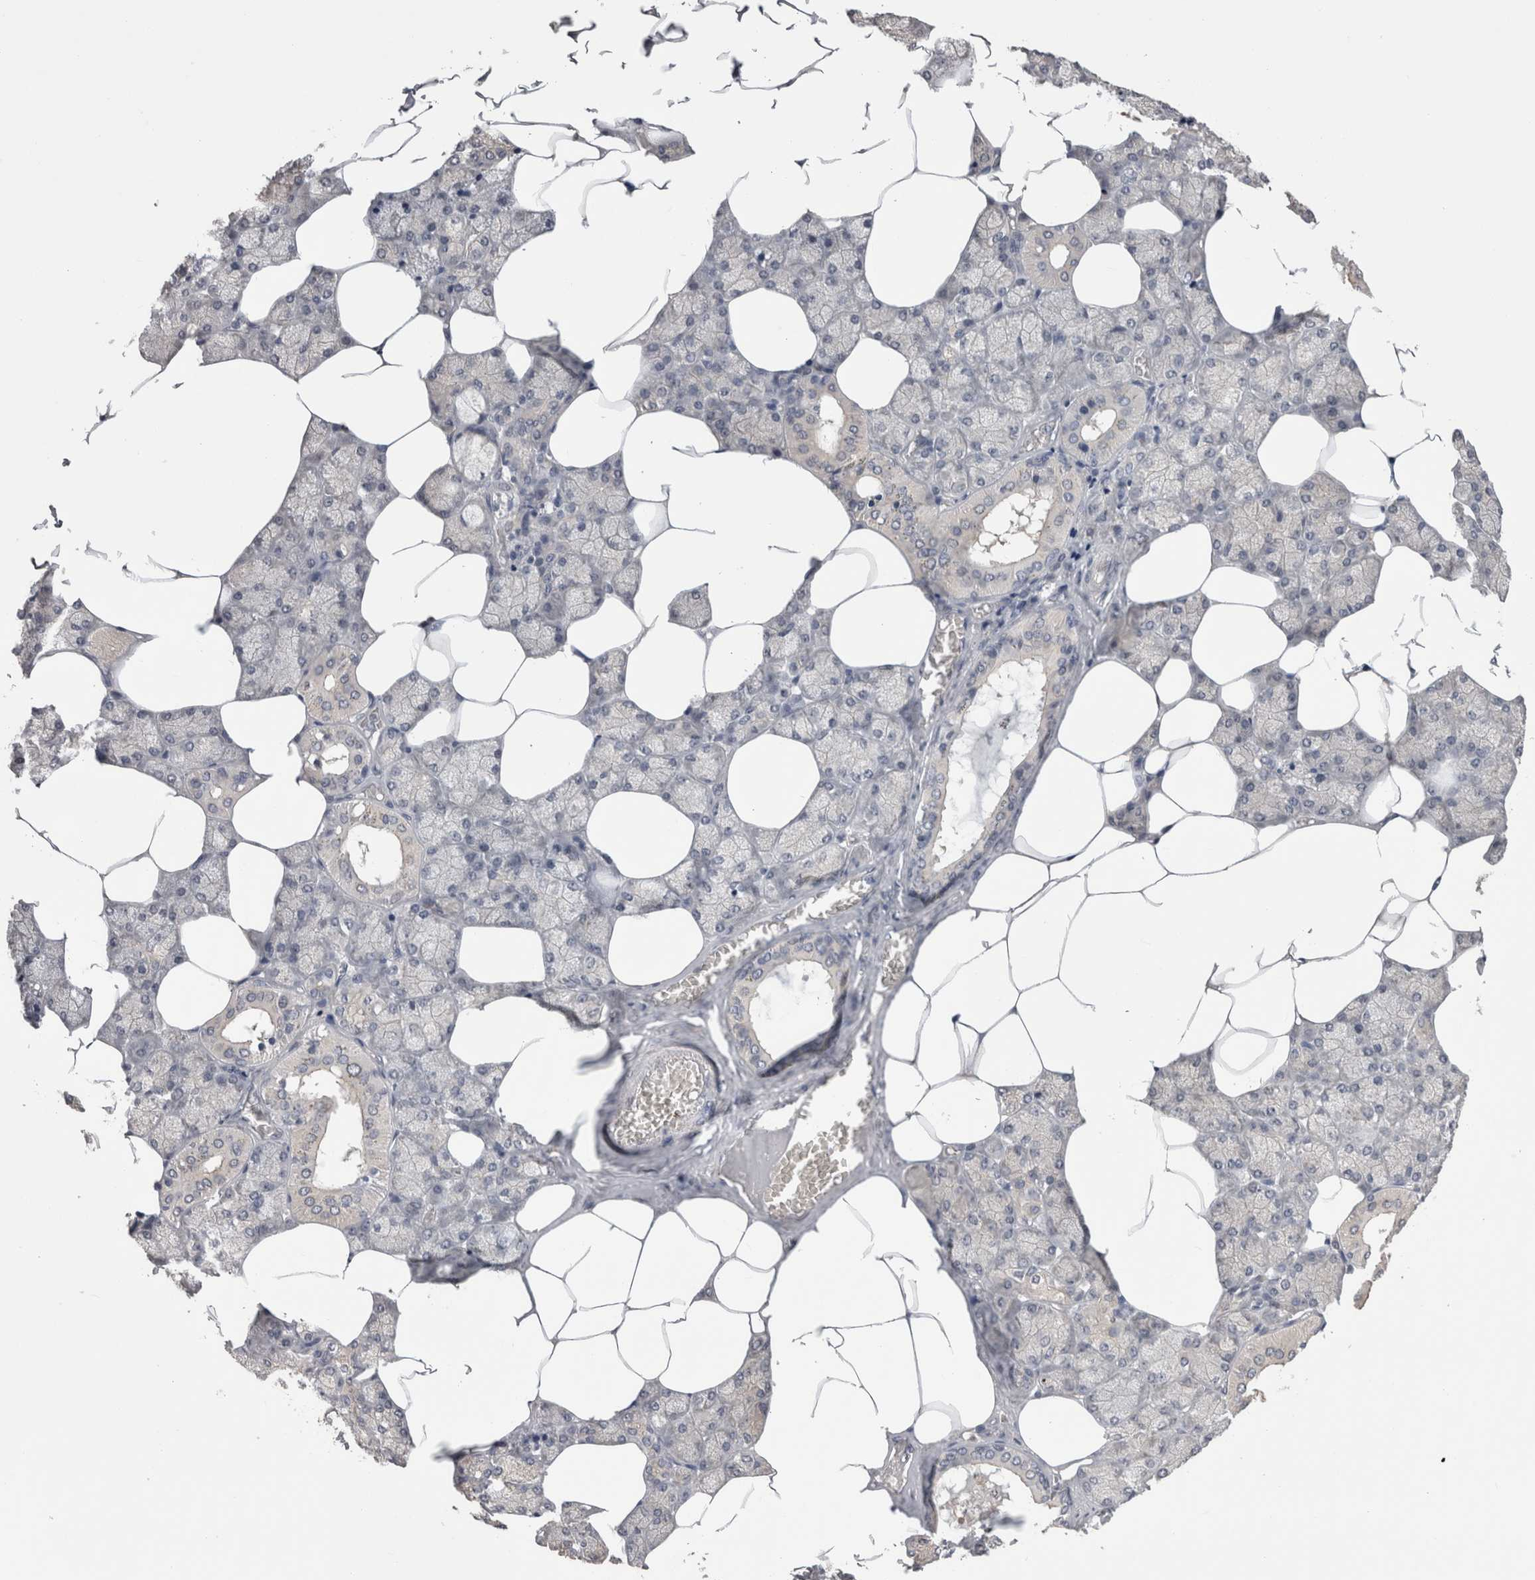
{"staining": {"intensity": "weak", "quantity": "25%-75%", "location": "cytoplasmic/membranous"}, "tissue": "salivary gland", "cell_type": "Glandular cells", "image_type": "normal", "snomed": [{"axis": "morphology", "description": "Normal tissue, NOS"}, {"axis": "topography", "description": "Salivary gland"}], "caption": "Weak cytoplasmic/membranous positivity is appreciated in about 25%-75% of glandular cells in normal salivary gland. The protein is shown in brown color, while the nuclei are stained blue.", "gene": "DCTN6", "patient": {"sex": "male", "age": 62}}